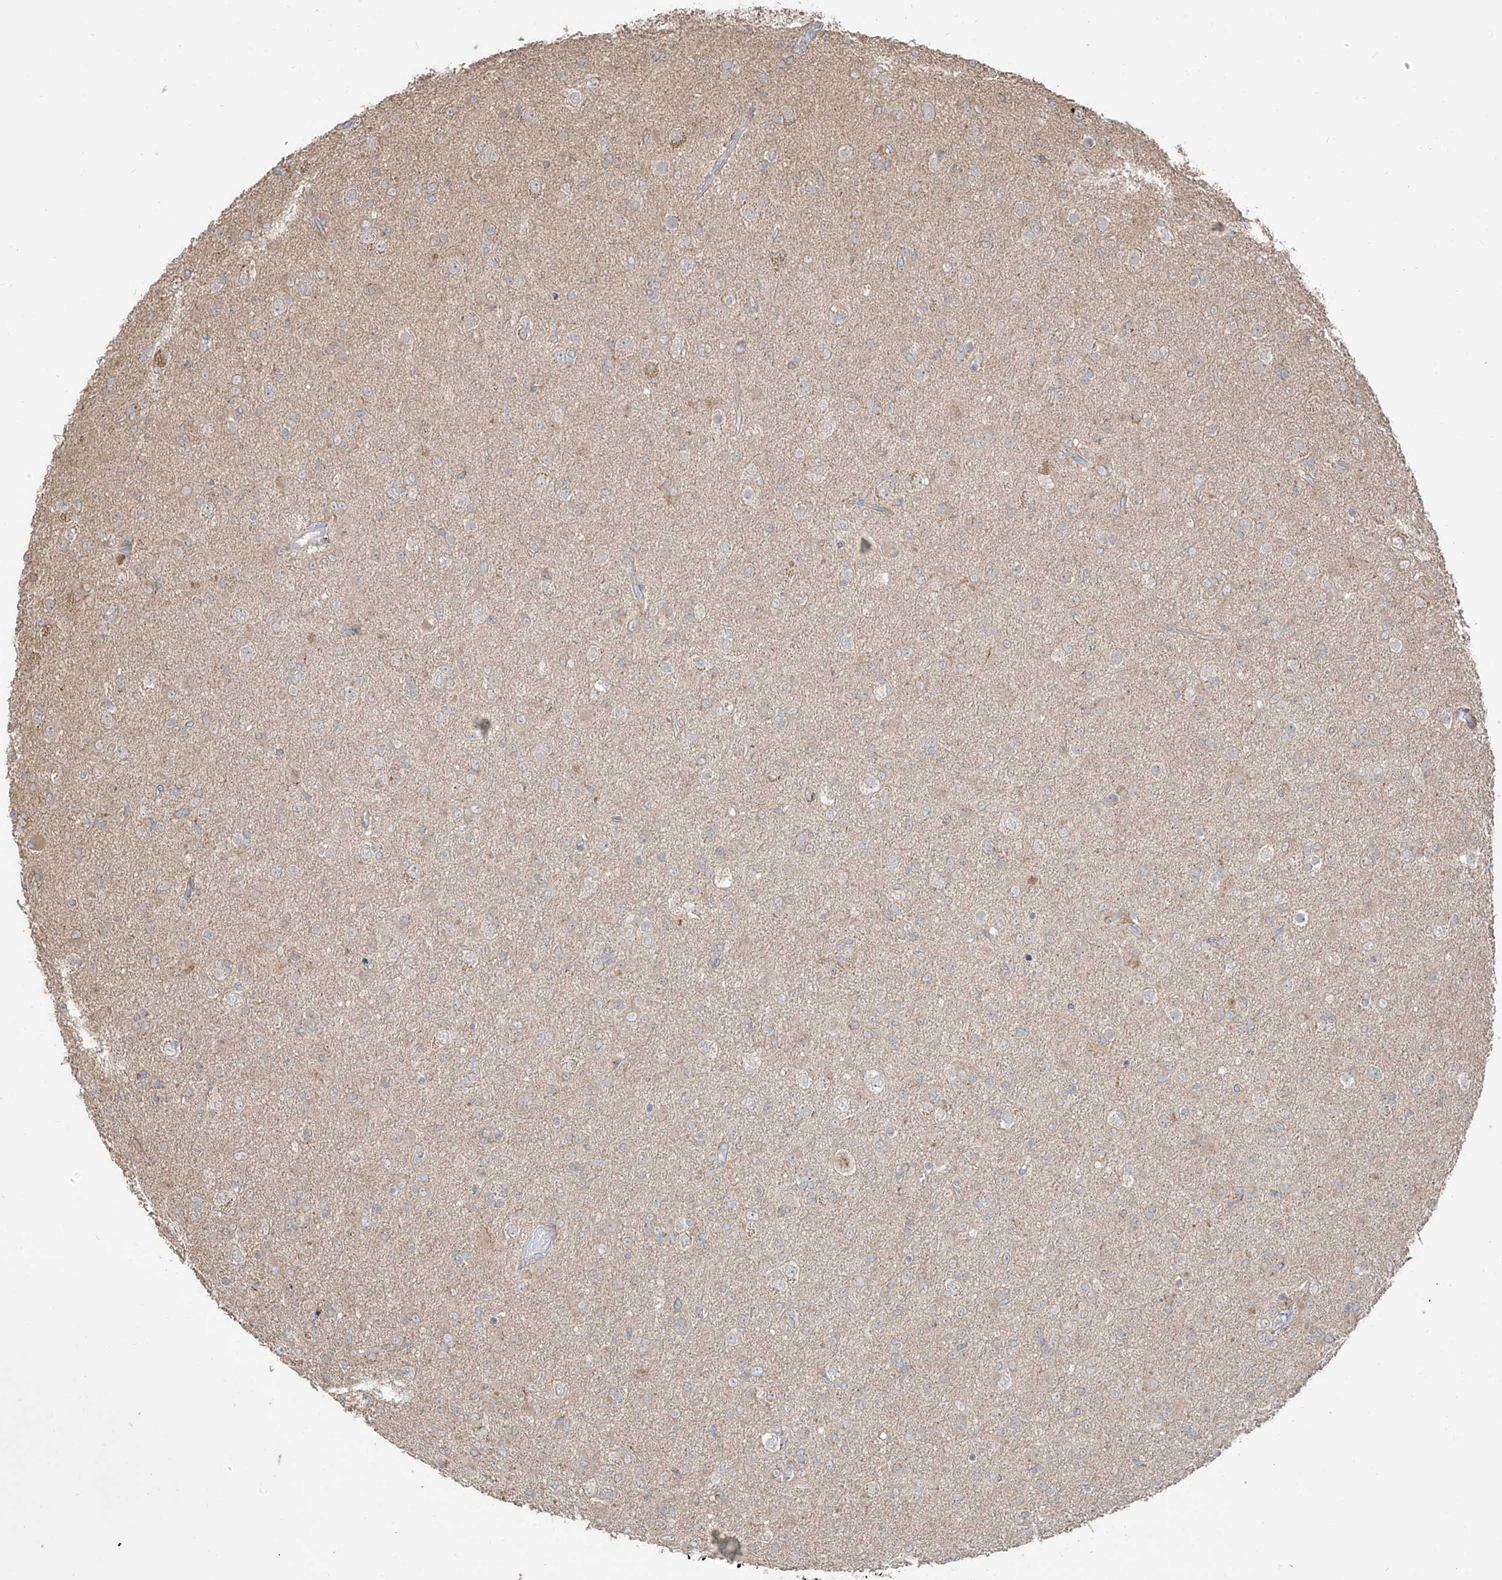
{"staining": {"intensity": "weak", "quantity": "<25%", "location": "cytoplasmic/membranous"}, "tissue": "glioma", "cell_type": "Tumor cells", "image_type": "cancer", "snomed": [{"axis": "morphology", "description": "Glioma, malignant, Low grade"}, {"axis": "topography", "description": "Brain"}], "caption": "Tumor cells show no significant staining in glioma. (IHC, brightfield microscopy, high magnification).", "gene": "ETHE1", "patient": {"sex": "male", "age": 65}}